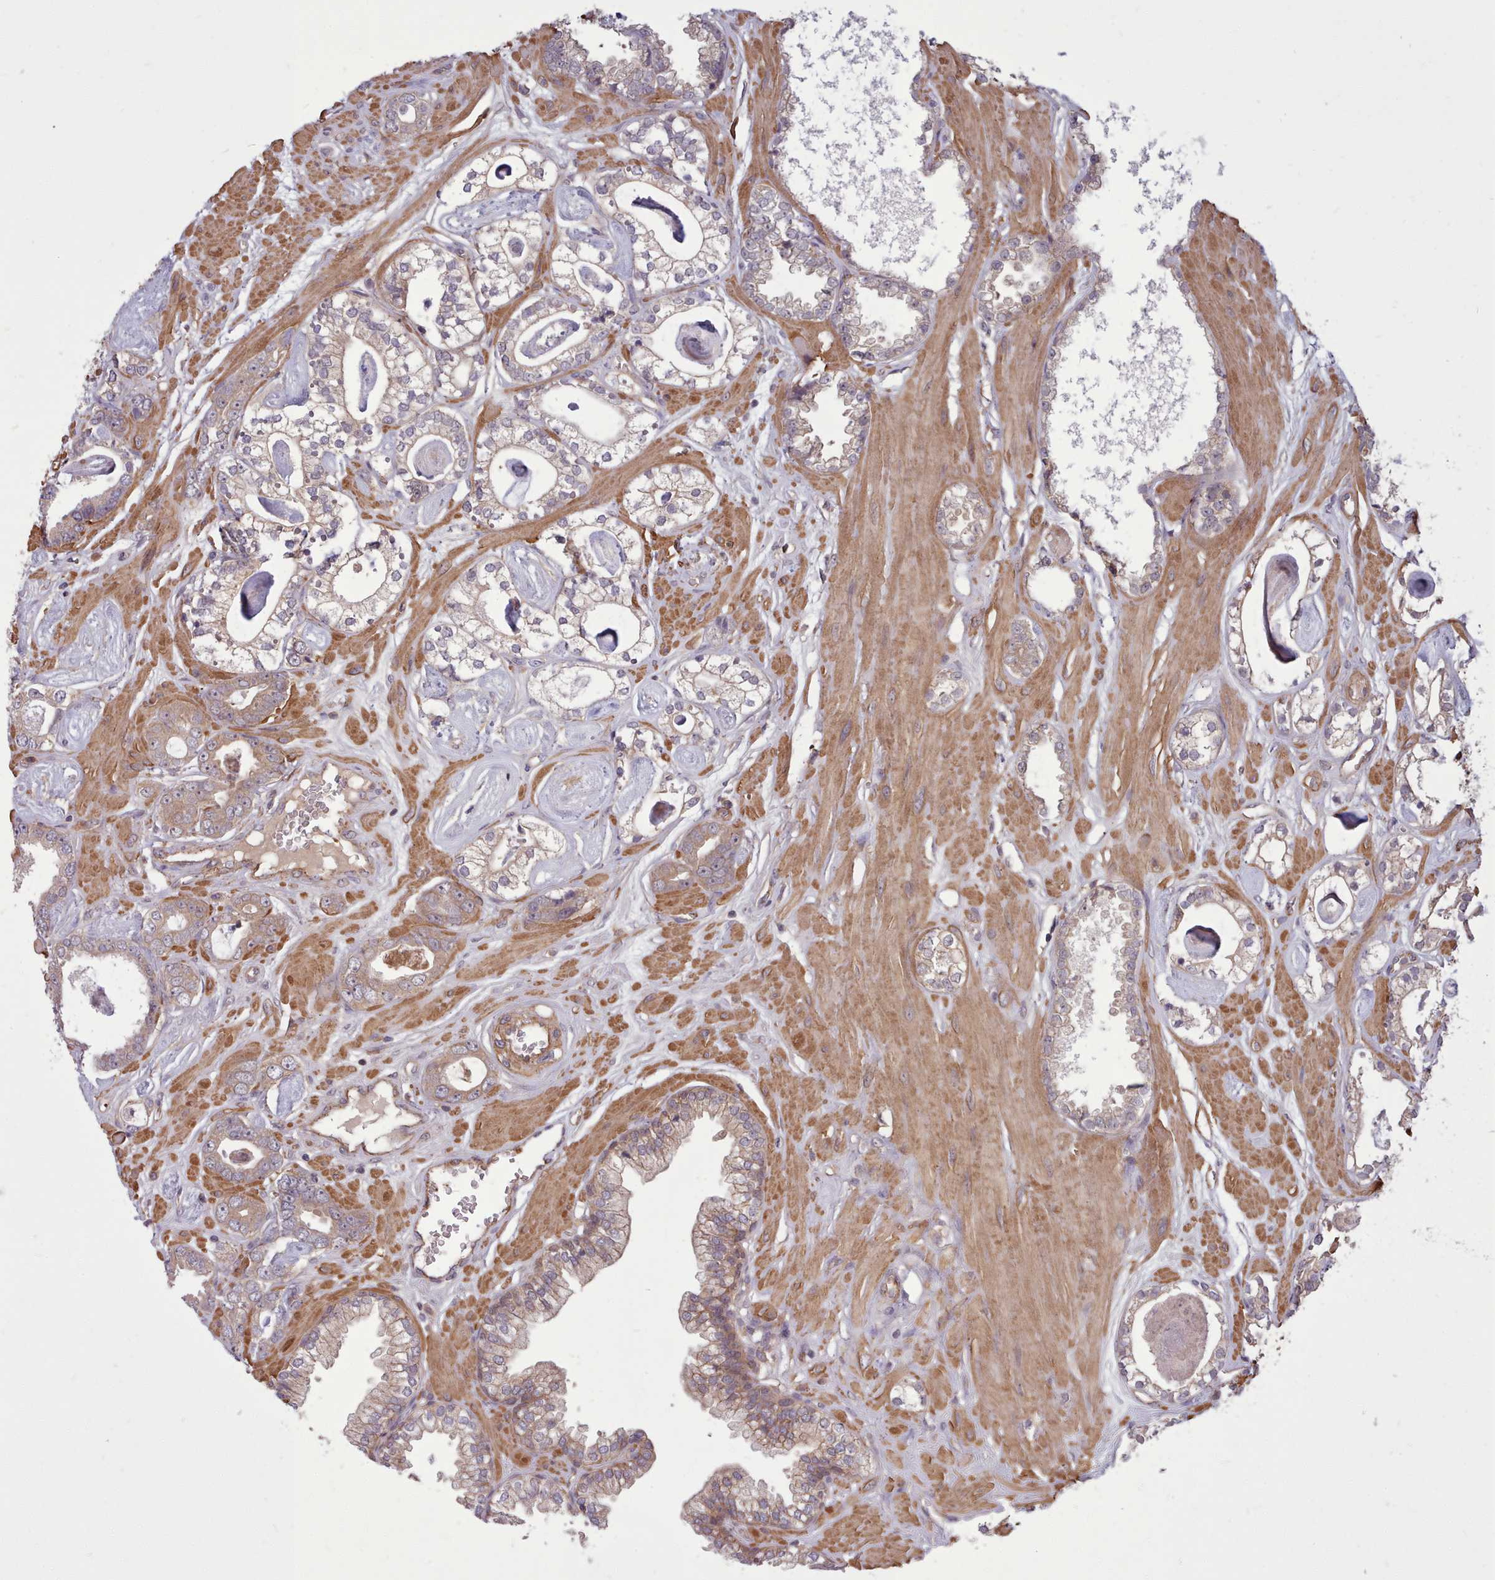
{"staining": {"intensity": "moderate", "quantity": "<25%", "location": "cytoplasmic/membranous"}, "tissue": "prostate cancer", "cell_type": "Tumor cells", "image_type": "cancer", "snomed": [{"axis": "morphology", "description": "Adenocarcinoma, Low grade"}, {"axis": "topography", "description": "Prostate"}], "caption": "Prostate cancer (low-grade adenocarcinoma) stained with immunohistochemistry shows moderate cytoplasmic/membranous staining in about <25% of tumor cells.", "gene": "STUB1", "patient": {"sex": "male", "age": 60}}